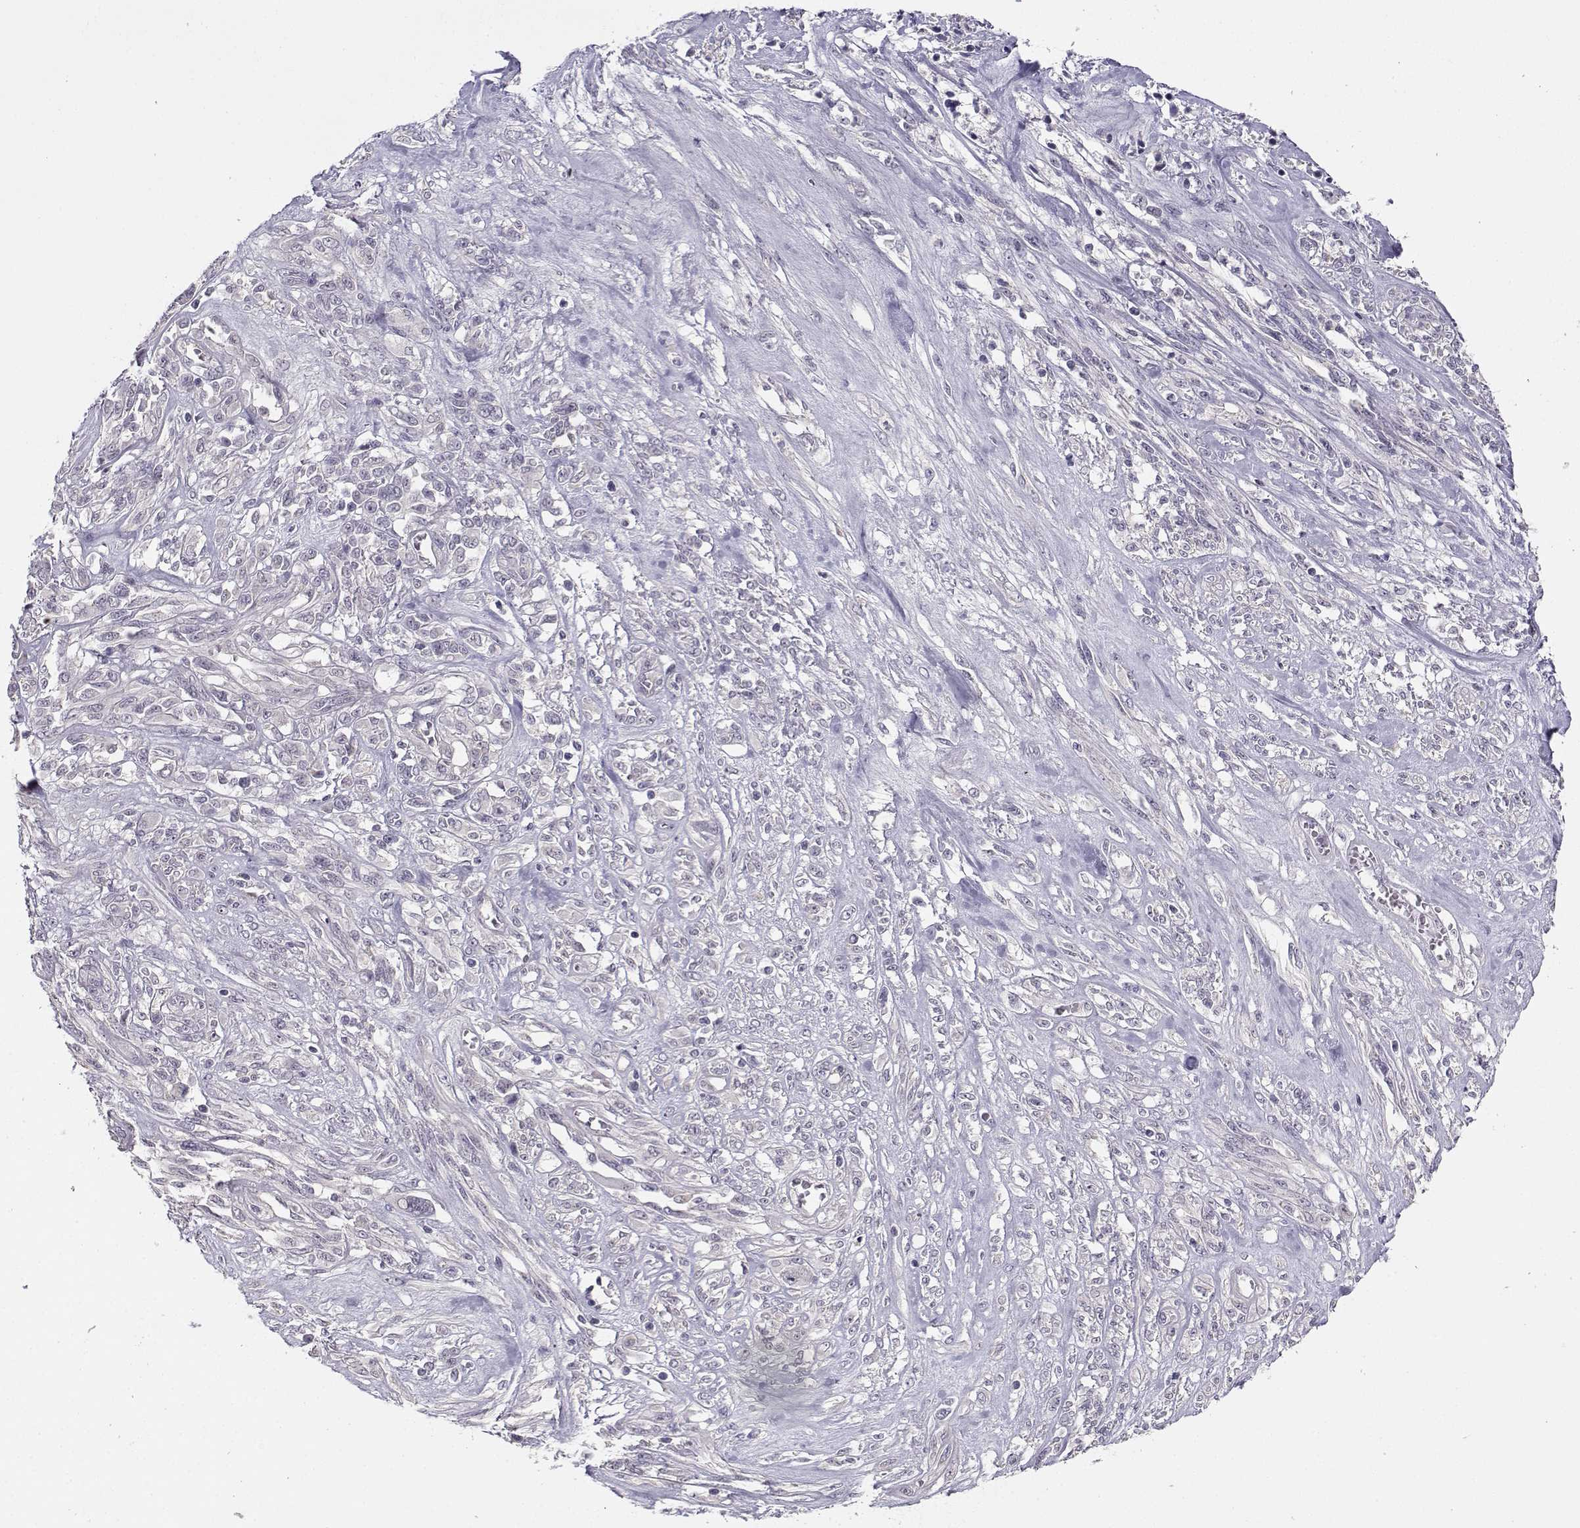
{"staining": {"intensity": "negative", "quantity": "none", "location": "none"}, "tissue": "melanoma", "cell_type": "Tumor cells", "image_type": "cancer", "snomed": [{"axis": "morphology", "description": "Malignant melanoma, NOS"}, {"axis": "topography", "description": "Skin"}], "caption": "Immunohistochemistry of human malignant melanoma displays no staining in tumor cells.", "gene": "TMEM145", "patient": {"sex": "female", "age": 91}}